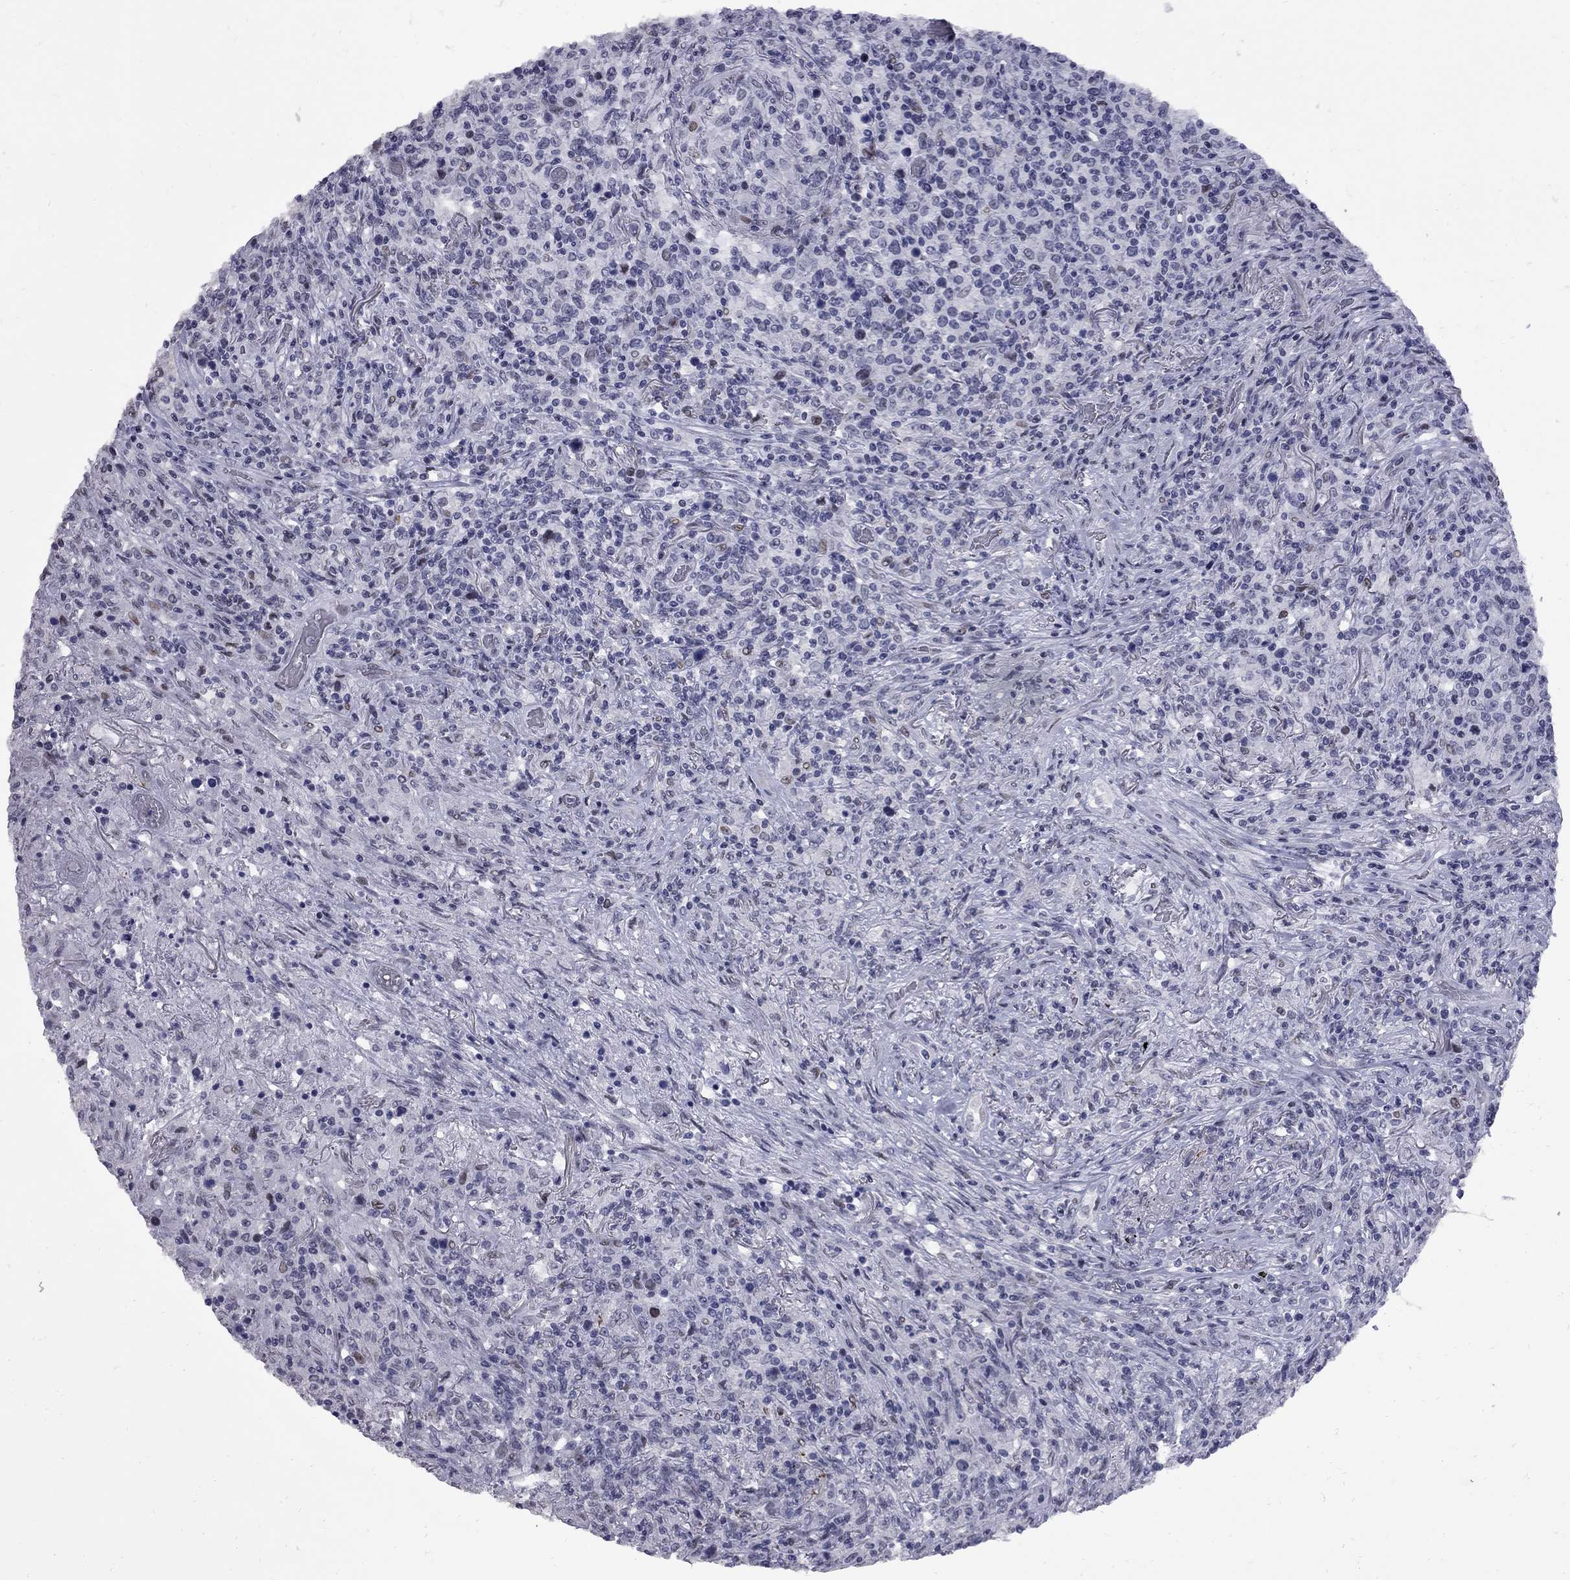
{"staining": {"intensity": "weak", "quantity": "<25%", "location": "nuclear"}, "tissue": "lymphoma", "cell_type": "Tumor cells", "image_type": "cancer", "snomed": [{"axis": "morphology", "description": "Malignant lymphoma, non-Hodgkin's type, High grade"}, {"axis": "topography", "description": "Lung"}], "caption": "The IHC micrograph has no significant expression in tumor cells of high-grade malignant lymphoma, non-Hodgkin's type tissue.", "gene": "ZNF154", "patient": {"sex": "male", "age": 79}}